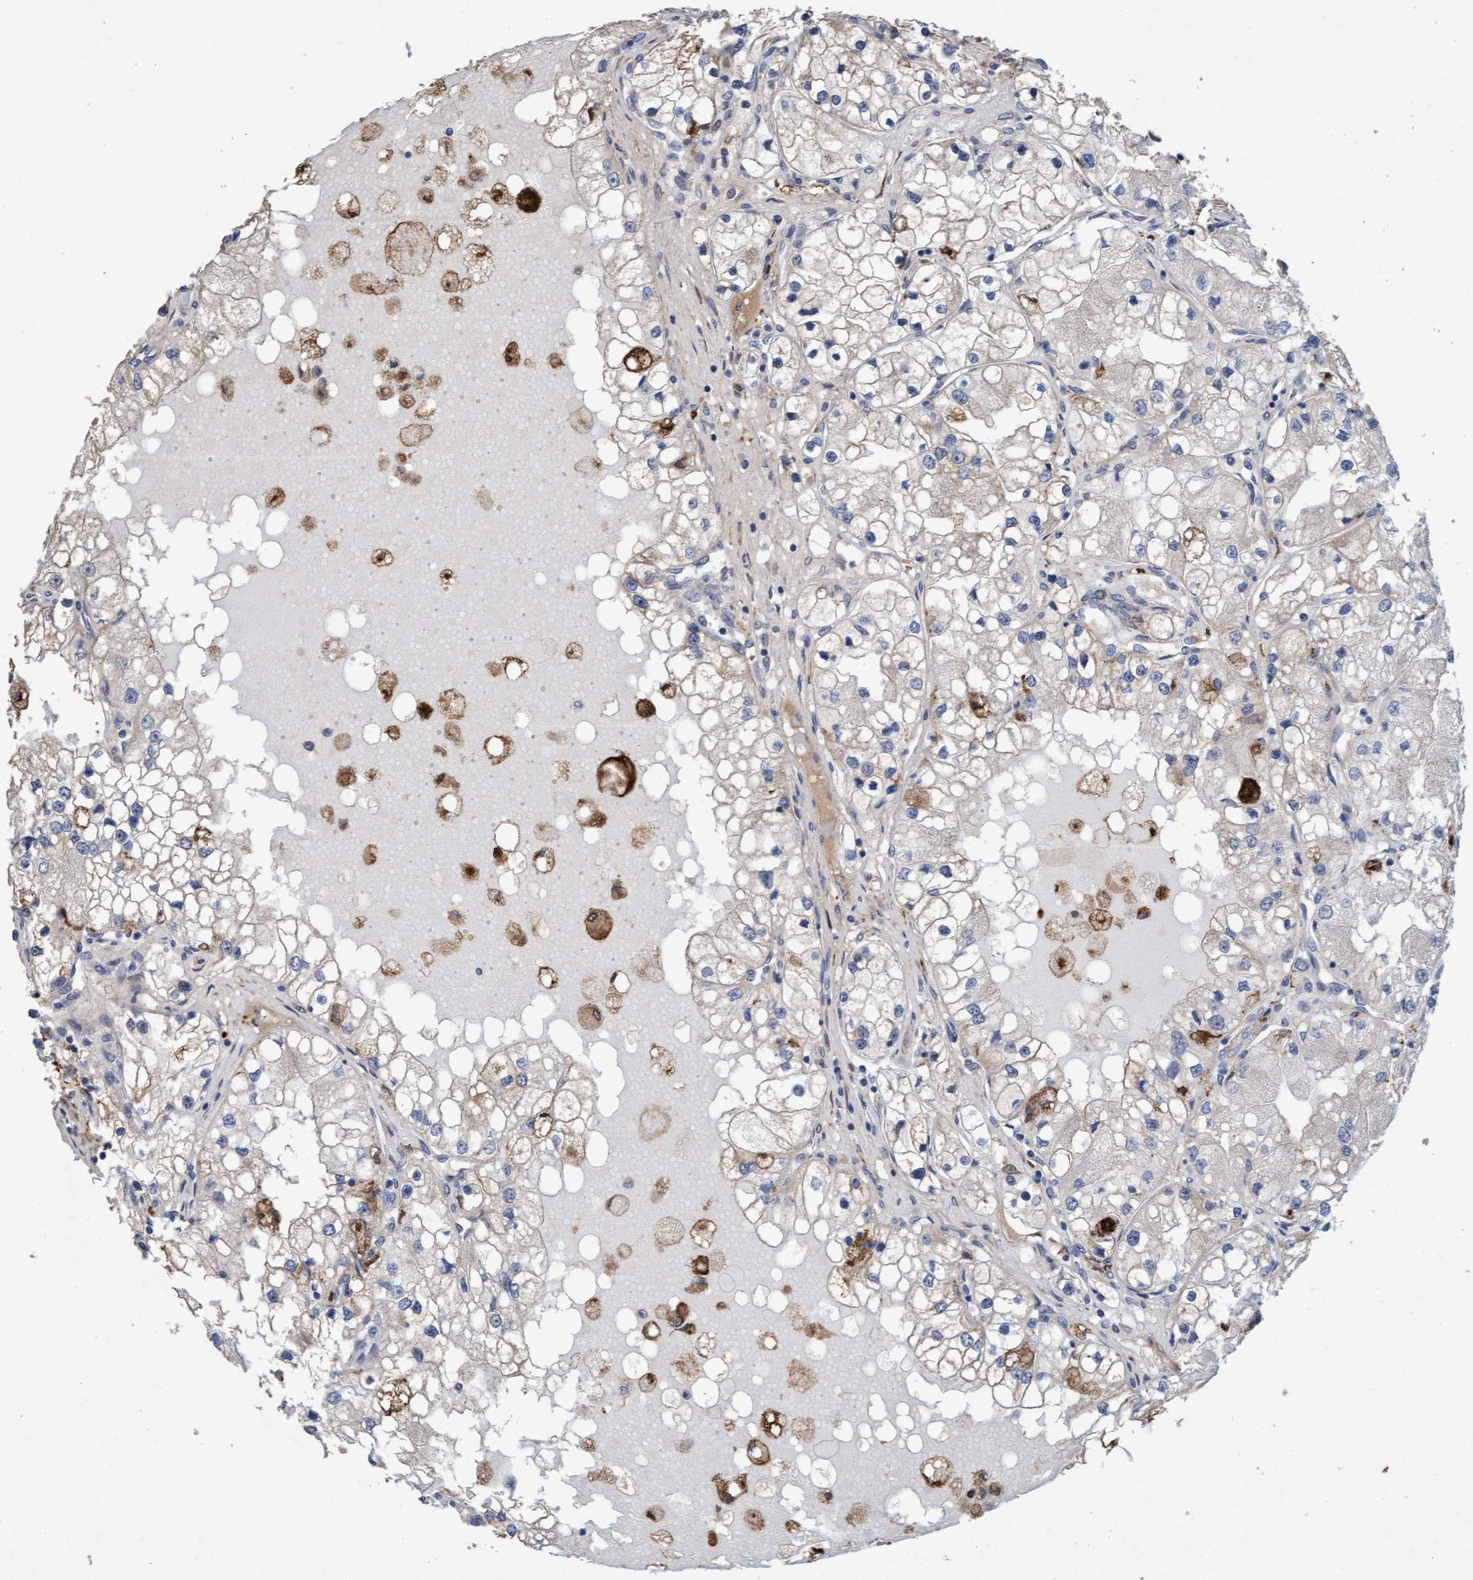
{"staining": {"intensity": "negative", "quantity": "none", "location": "none"}, "tissue": "renal cancer", "cell_type": "Tumor cells", "image_type": "cancer", "snomed": [{"axis": "morphology", "description": "Adenocarcinoma, NOS"}, {"axis": "topography", "description": "Kidney"}], "caption": "Renal cancer (adenocarcinoma) stained for a protein using immunohistochemistry shows no staining tumor cells.", "gene": "DDHD2", "patient": {"sex": "male", "age": 68}}